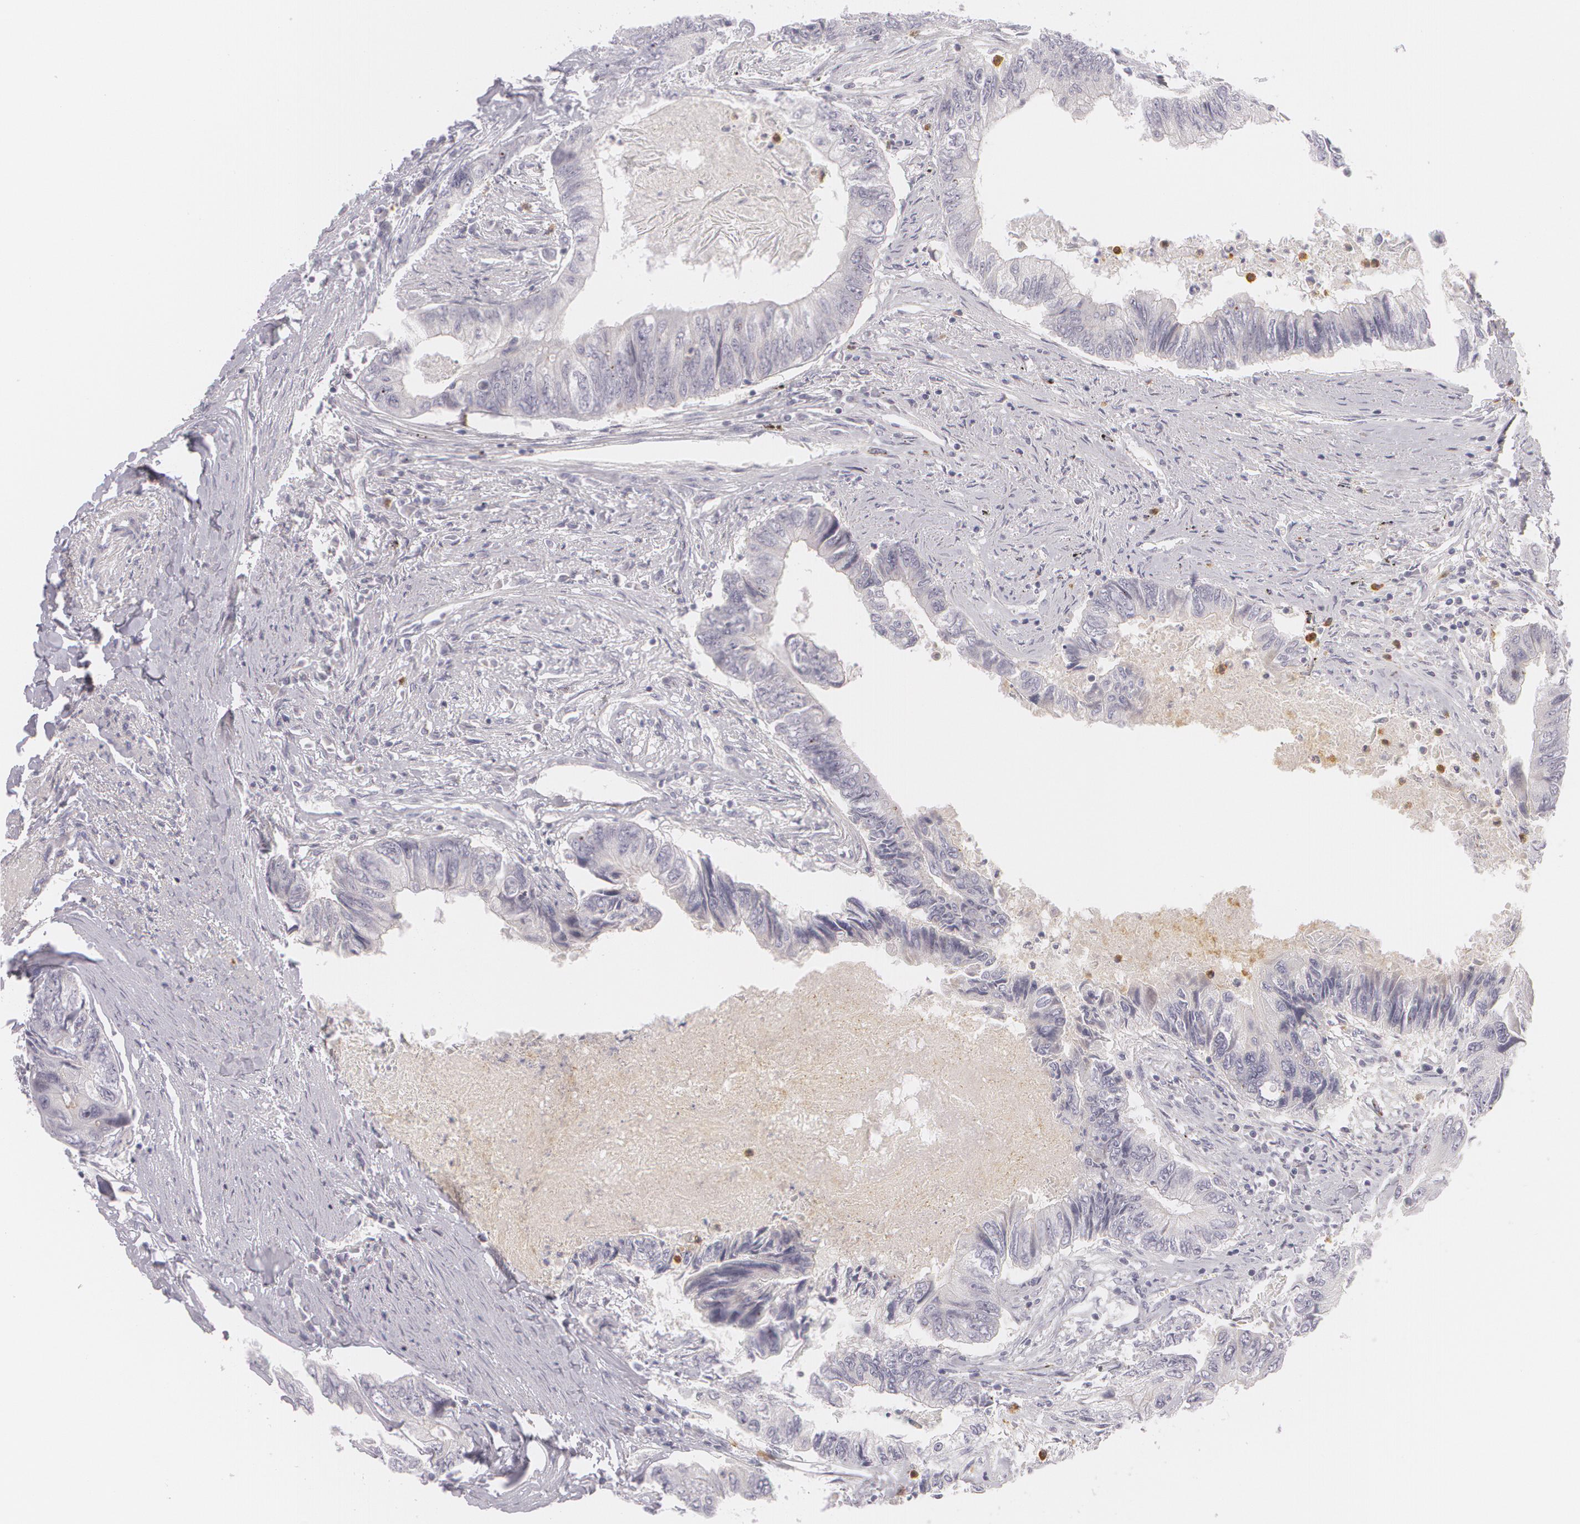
{"staining": {"intensity": "negative", "quantity": "none", "location": "none"}, "tissue": "colorectal cancer", "cell_type": "Tumor cells", "image_type": "cancer", "snomed": [{"axis": "morphology", "description": "Adenocarcinoma, NOS"}, {"axis": "topography", "description": "Rectum"}], "caption": "Photomicrograph shows no protein staining in tumor cells of colorectal cancer (adenocarcinoma) tissue.", "gene": "FAM181A", "patient": {"sex": "female", "age": 82}}